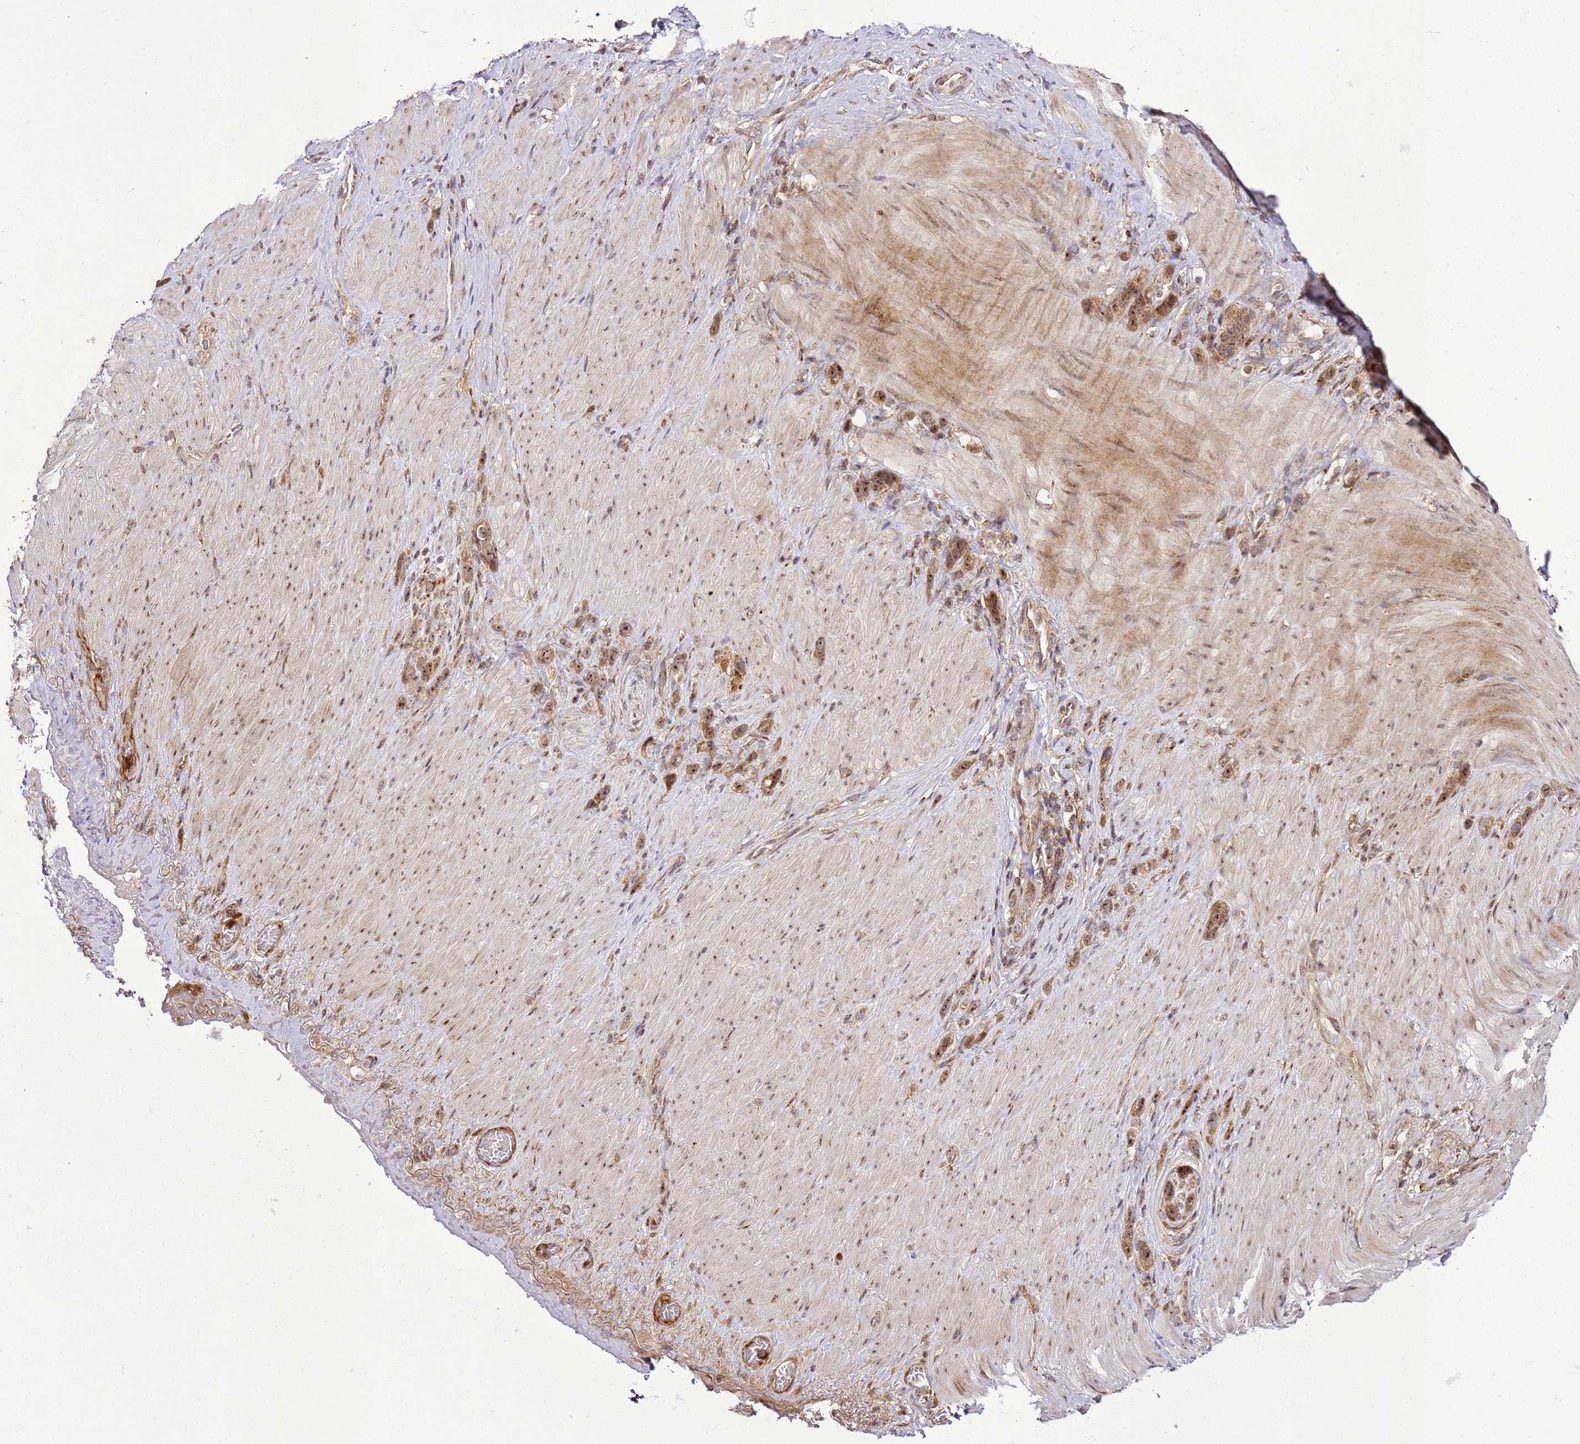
{"staining": {"intensity": "moderate", "quantity": ">75%", "location": "cytoplasmic/membranous,nuclear"}, "tissue": "stomach cancer", "cell_type": "Tumor cells", "image_type": "cancer", "snomed": [{"axis": "morphology", "description": "Adenocarcinoma, NOS"}, {"axis": "topography", "description": "Stomach"}], "caption": "Moderate cytoplasmic/membranous and nuclear protein positivity is appreciated in approximately >75% of tumor cells in adenocarcinoma (stomach).", "gene": "RASA3", "patient": {"sex": "female", "age": 65}}